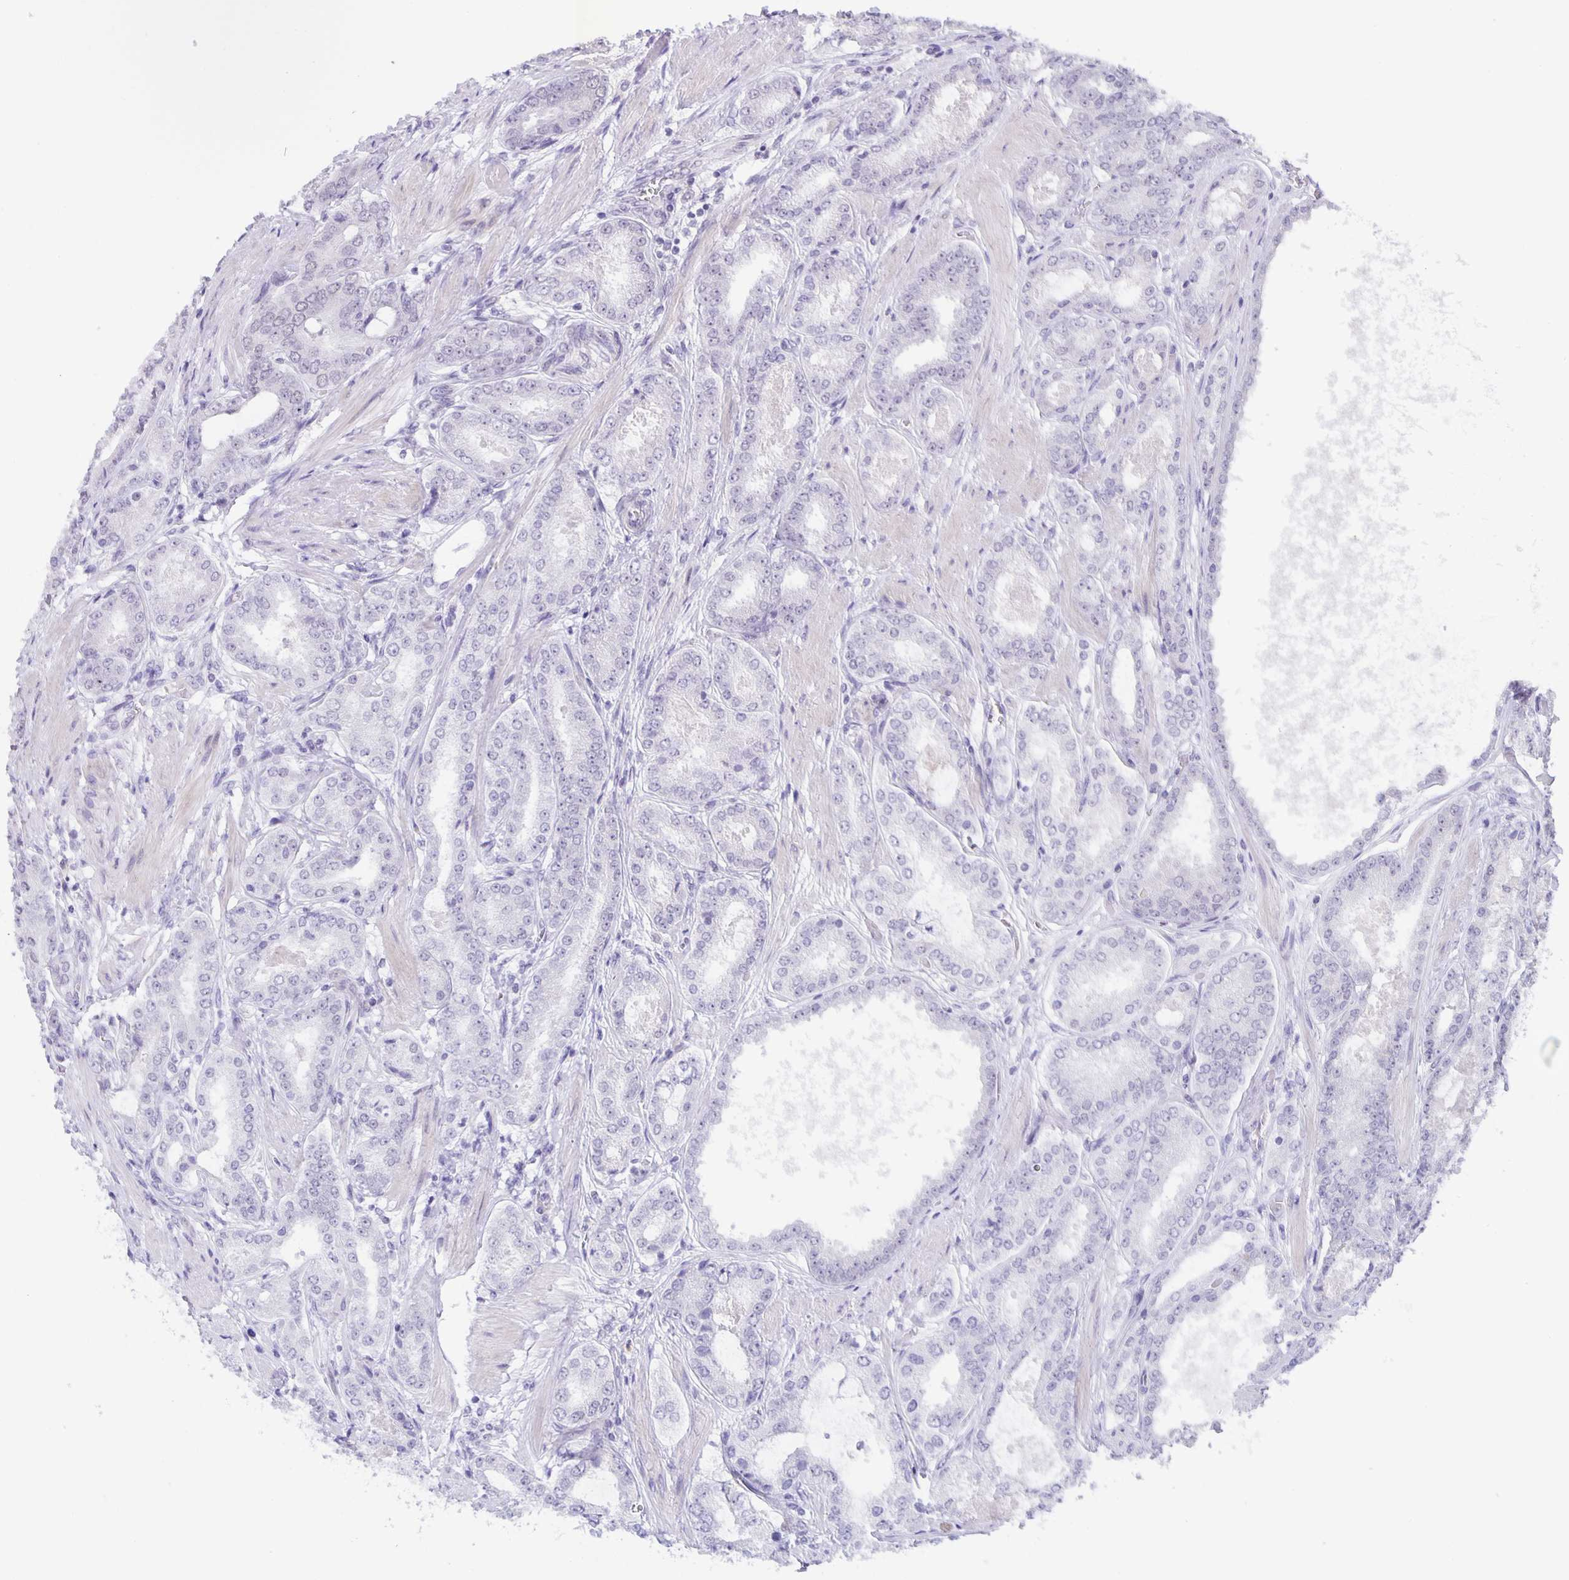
{"staining": {"intensity": "negative", "quantity": "none", "location": "none"}, "tissue": "prostate cancer", "cell_type": "Tumor cells", "image_type": "cancer", "snomed": [{"axis": "morphology", "description": "Adenocarcinoma, High grade"}, {"axis": "topography", "description": "Prostate"}], "caption": "Immunohistochemical staining of human high-grade adenocarcinoma (prostate) displays no significant expression in tumor cells.", "gene": "PHRF1", "patient": {"sex": "male", "age": 63}}